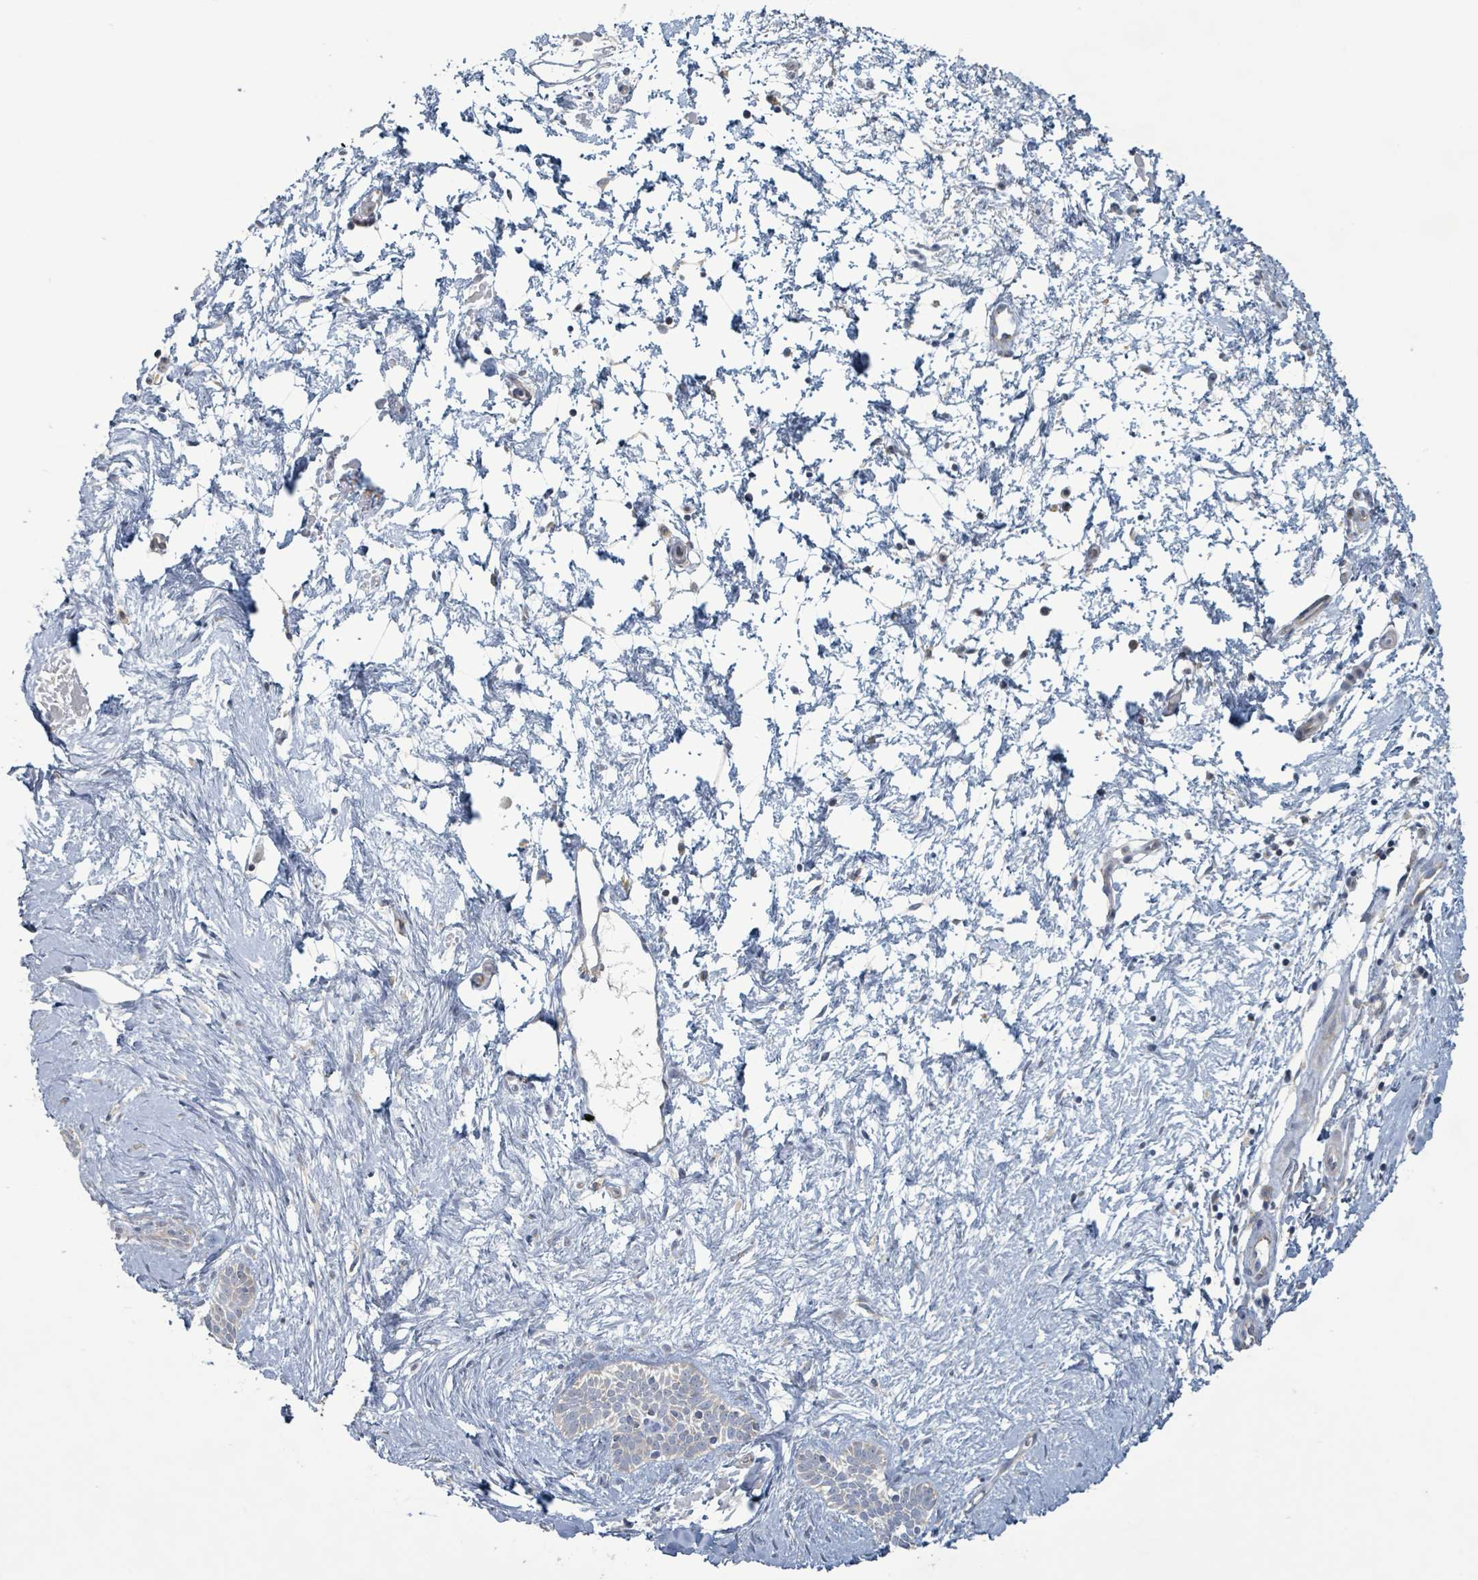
{"staining": {"intensity": "weak", "quantity": "<25%", "location": "cytoplasmic/membranous"}, "tissue": "skin cancer", "cell_type": "Tumor cells", "image_type": "cancer", "snomed": [{"axis": "morphology", "description": "Basal cell carcinoma"}, {"axis": "topography", "description": "Skin"}], "caption": "This is a histopathology image of immunohistochemistry staining of skin cancer (basal cell carcinoma), which shows no positivity in tumor cells.", "gene": "RPL32", "patient": {"sex": "male", "age": 78}}